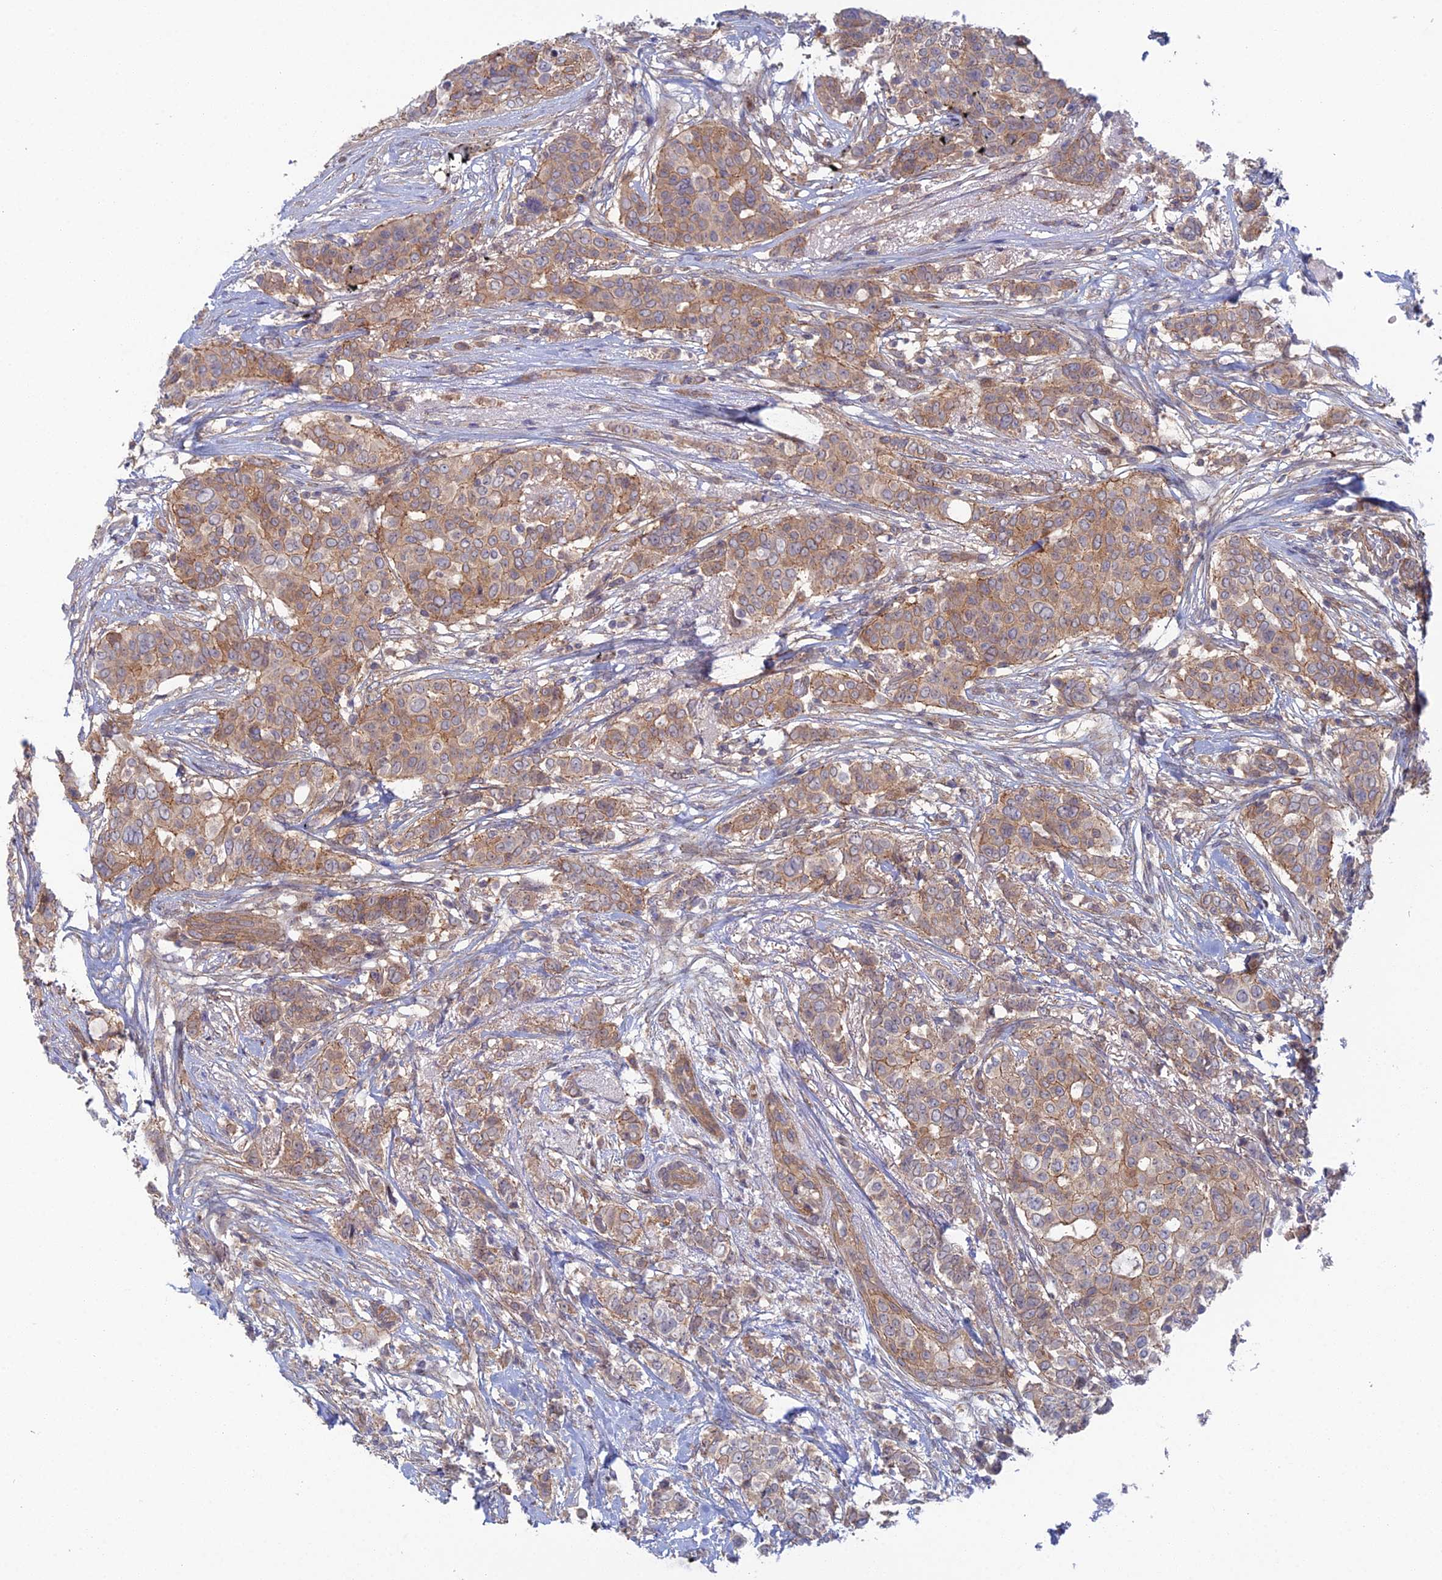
{"staining": {"intensity": "moderate", "quantity": ">75%", "location": "cytoplasmic/membranous"}, "tissue": "breast cancer", "cell_type": "Tumor cells", "image_type": "cancer", "snomed": [{"axis": "morphology", "description": "Lobular carcinoma"}, {"axis": "topography", "description": "Breast"}], "caption": "Breast cancer (lobular carcinoma) stained with a brown dye demonstrates moderate cytoplasmic/membranous positive positivity in about >75% of tumor cells.", "gene": "ABHD1", "patient": {"sex": "female", "age": 51}}